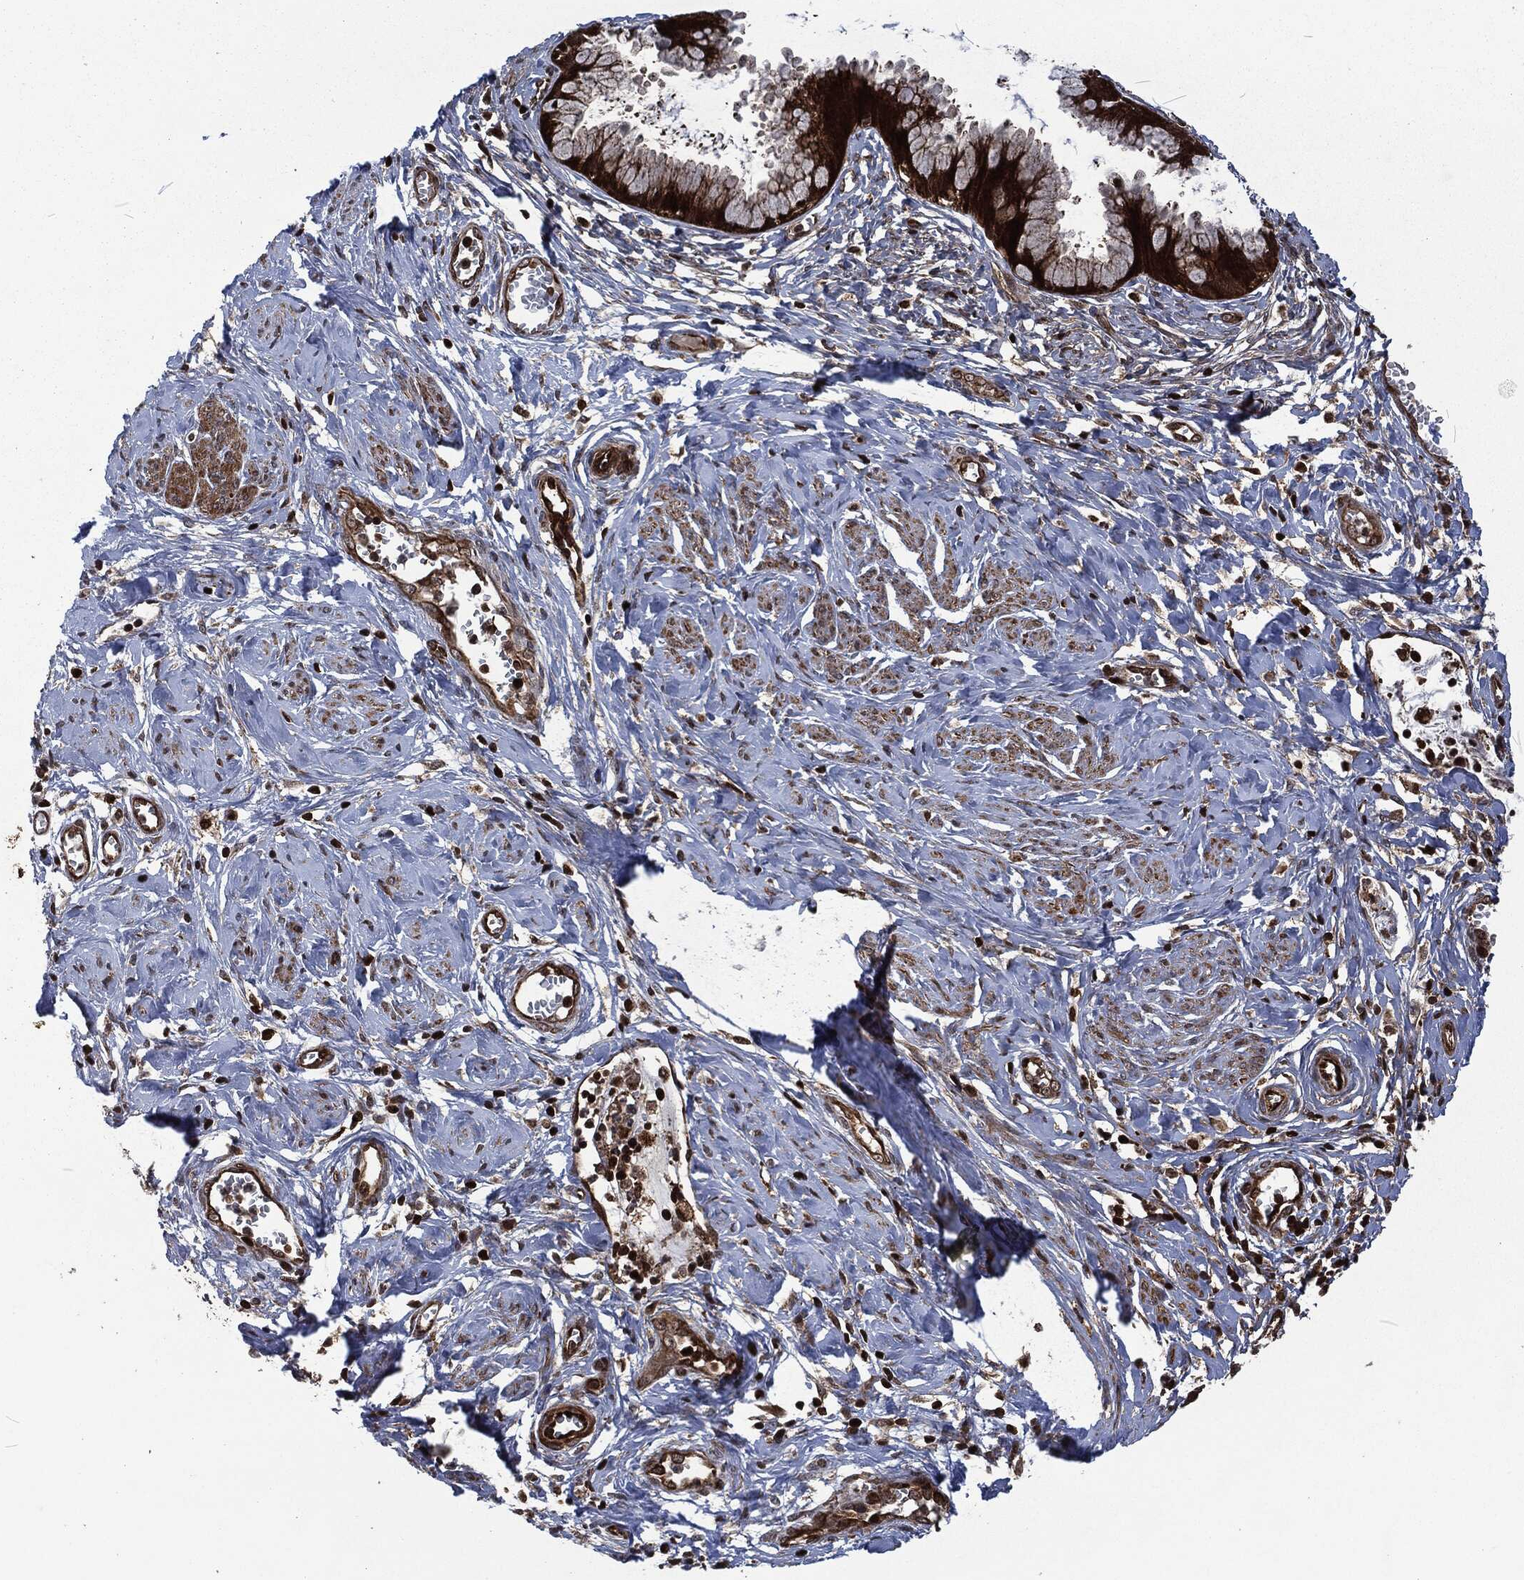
{"staining": {"intensity": "moderate", "quantity": ">75%", "location": "cytoplasmic/membranous"}, "tissue": "cervical cancer", "cell_type": "Tumor cells", "image_type": "cancer", "snomed": [{"axis": "morphology", "description": "Adenocarcinoma, NOS"}, {"axis": "topography", "description": "Cervix"}], "caption": "A brown stain highlights moderate cytoplasmic/membranous staining of a protein in human adenocarcinoma (cervical) tumor cells.", "gene": "CMPK2", "patient": {"sex": "female", "age": 44}}